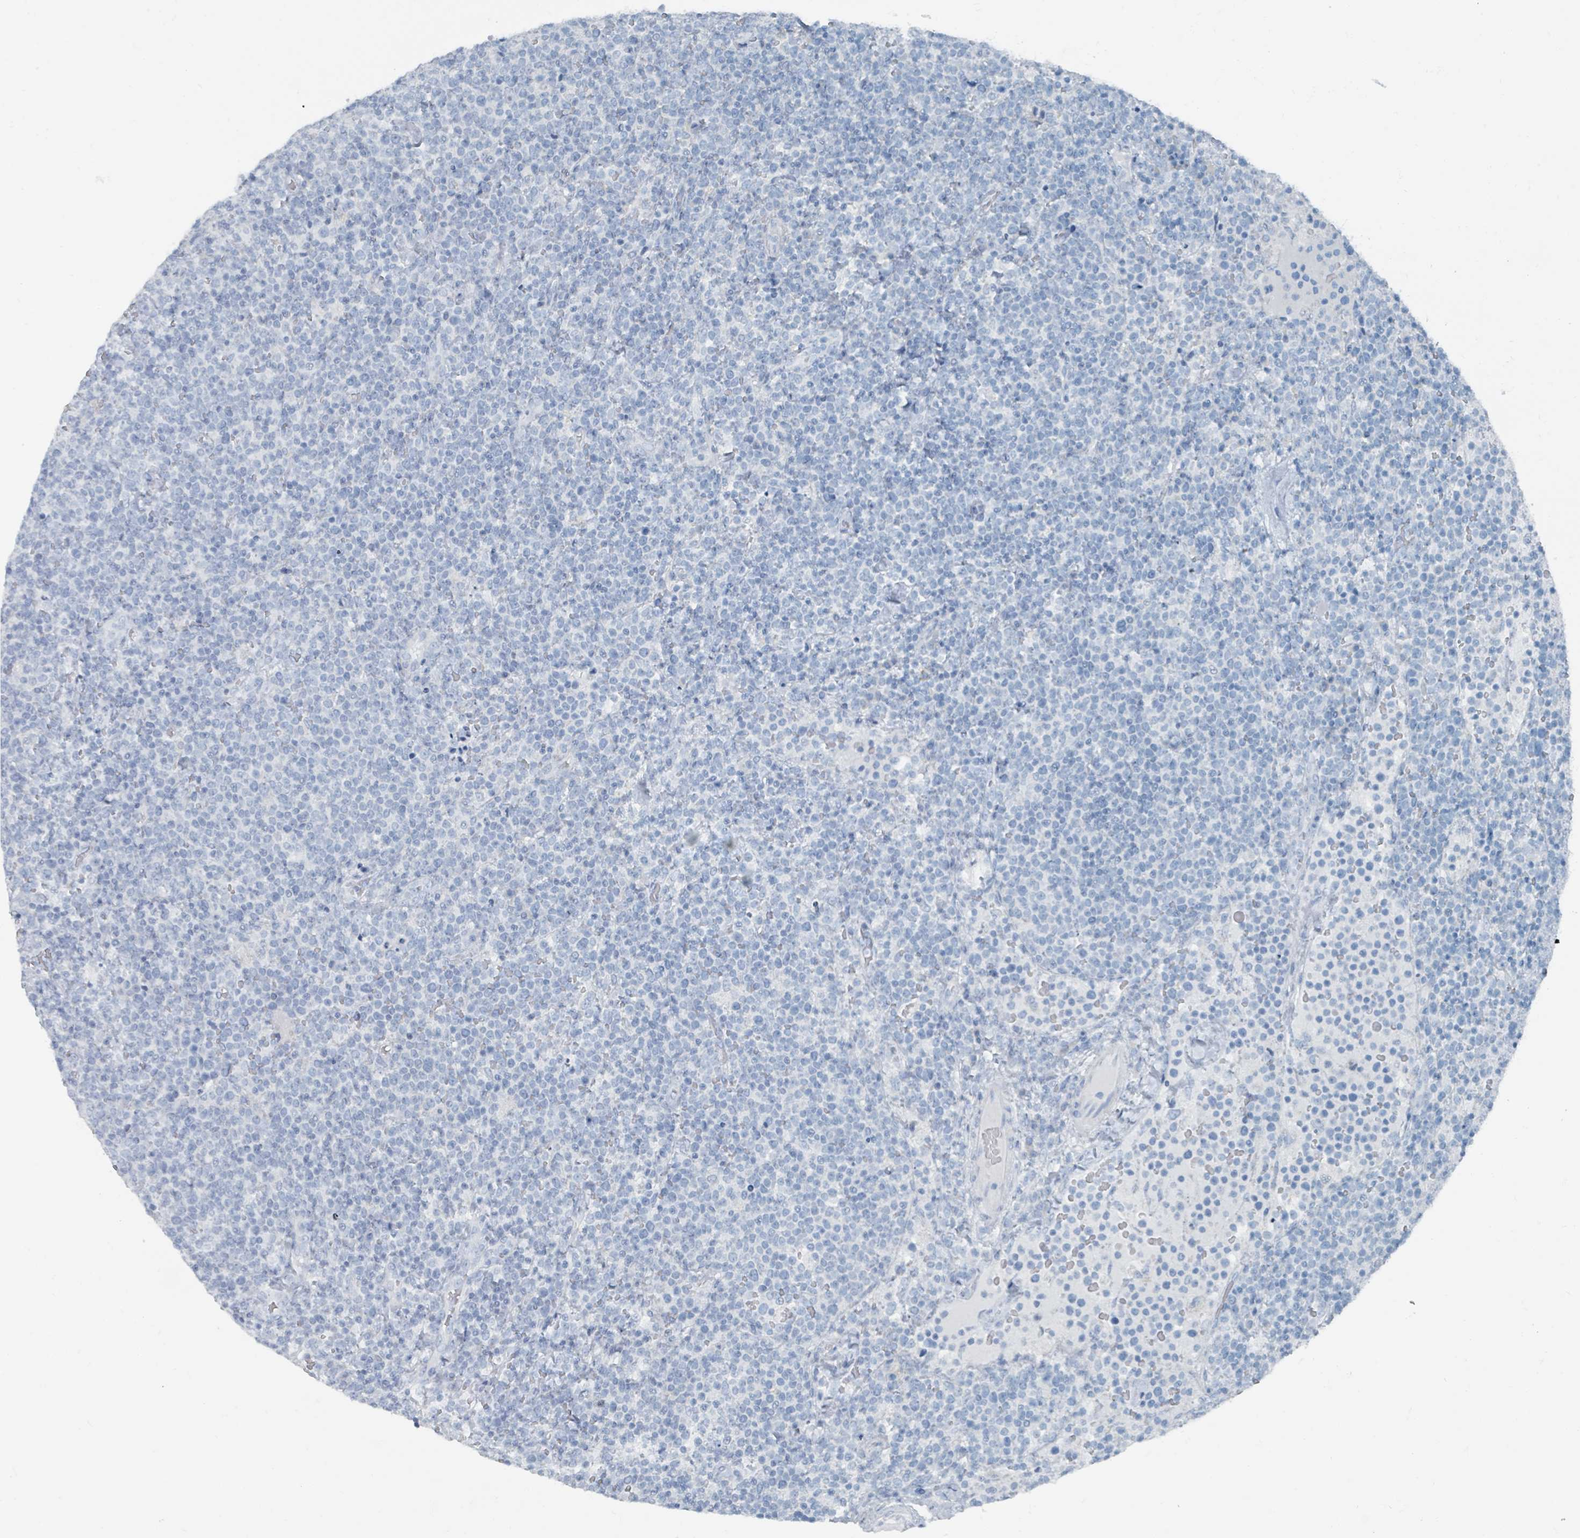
{"staining": {"intensity": "negative", "quantity": "none", "location": "none"}, "tissue": "lymphoma", "cell_type": "Tumor cells", "image_type": "cancer", "snomed": [{"axis": "morphology", "description": "Malignant lymphoma, non-Hodgkin's type, High grade"}, {"axis": "topography", "description": "Lymph node"}], "caption": "Human lymphoma stained for a protein using immunohistochemistry (IHC) reveals no expression in tumor cells.", "gene": "GAMT", "patient": {"sex": "male", "age": 61}}